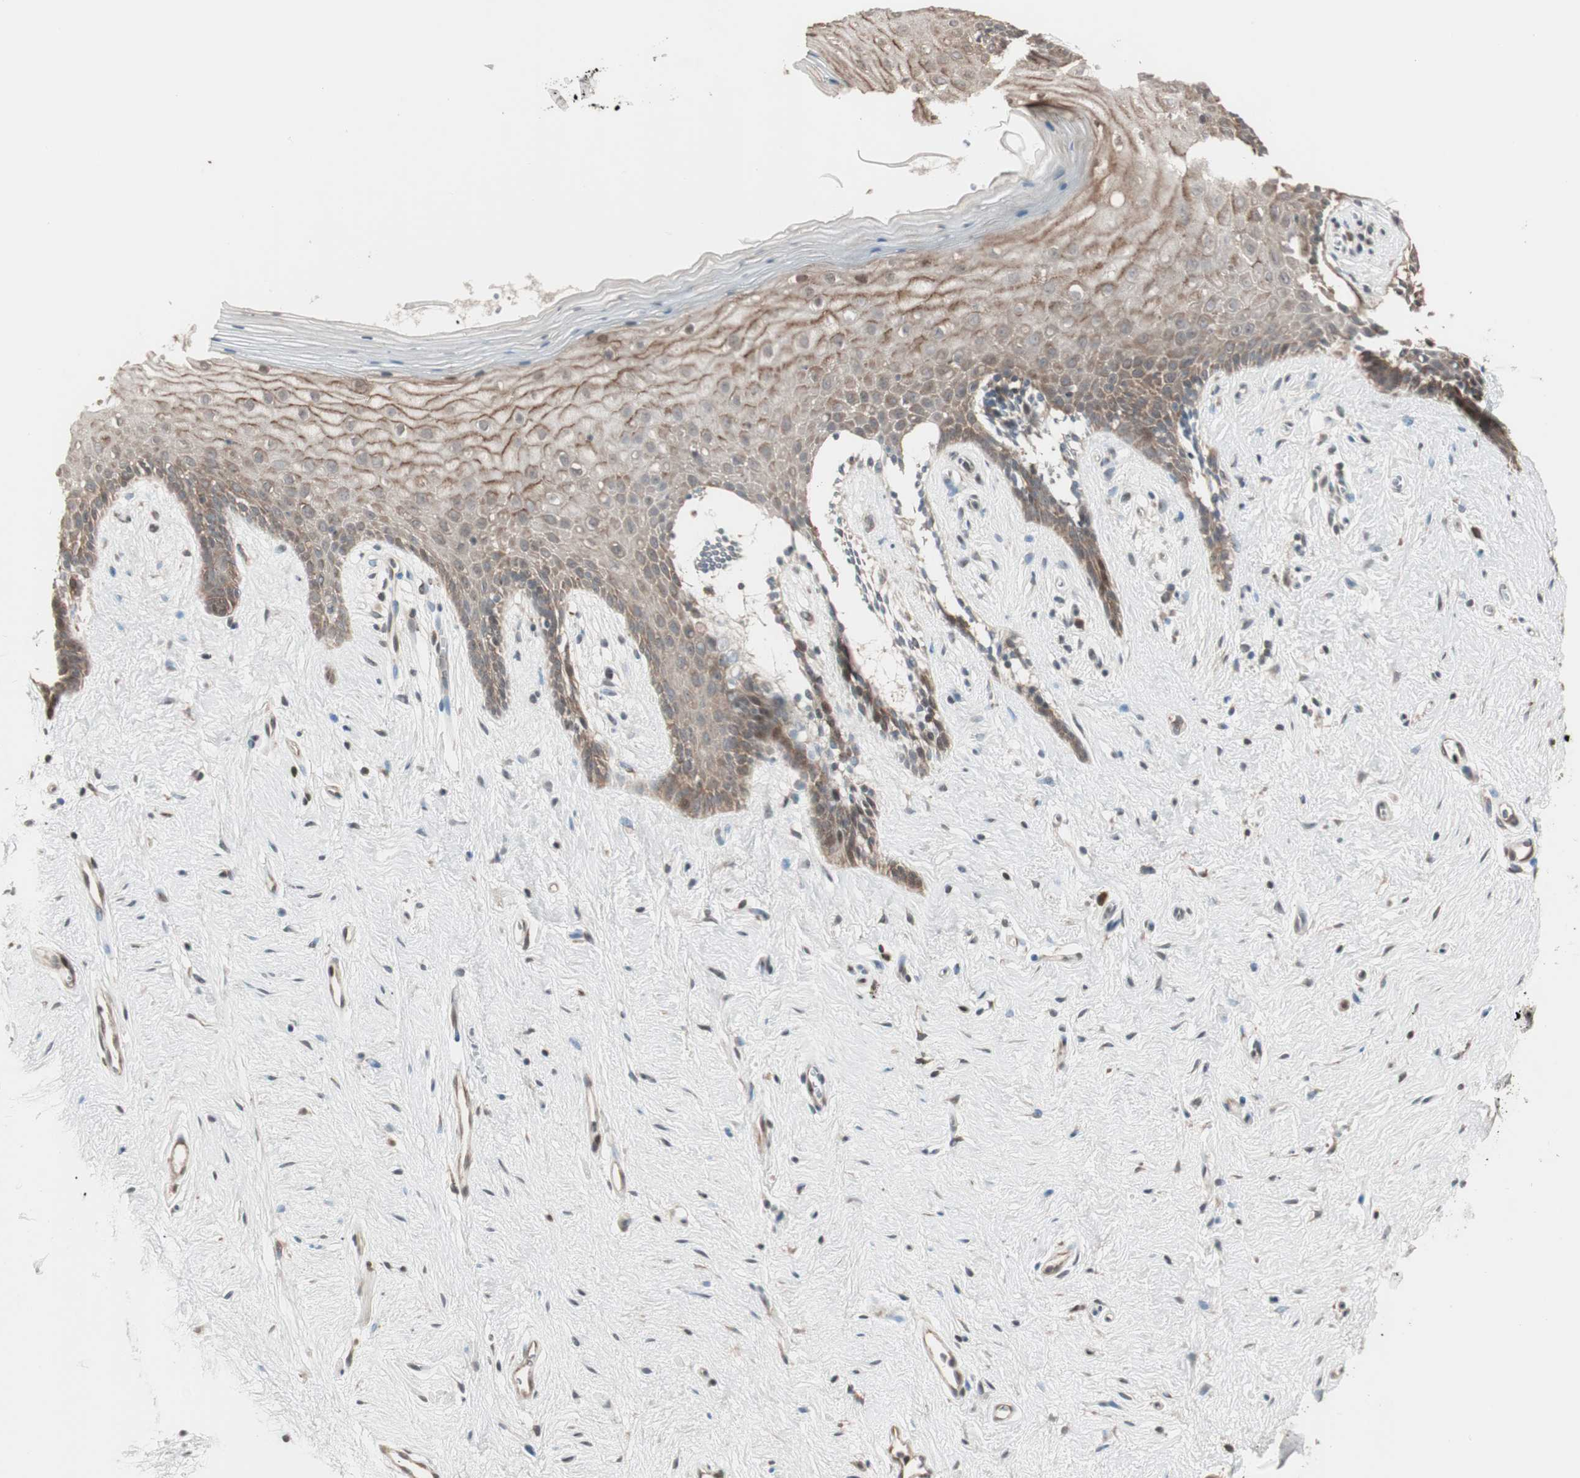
{"staining": {"intensity": "moderate", "quantity": ">75%", "location": "cytoplasmic/membranous"}, "tissue": "vagina", "cell_type": "Squamous epithelial cells", "image_type": "normal", "snomed": [{"axis": "morphology", "description": "Normal tissue, NOS"}, {"axis": "topography", "description": "Vagina"}], "caption": "Protein analysis of normal vagina shows moderate cytoplasmic/membranous positivity in about >75% of squamous epithelial cells.", "gene": "FBXO5", "patient": {"sex": "female", "age": 44}}